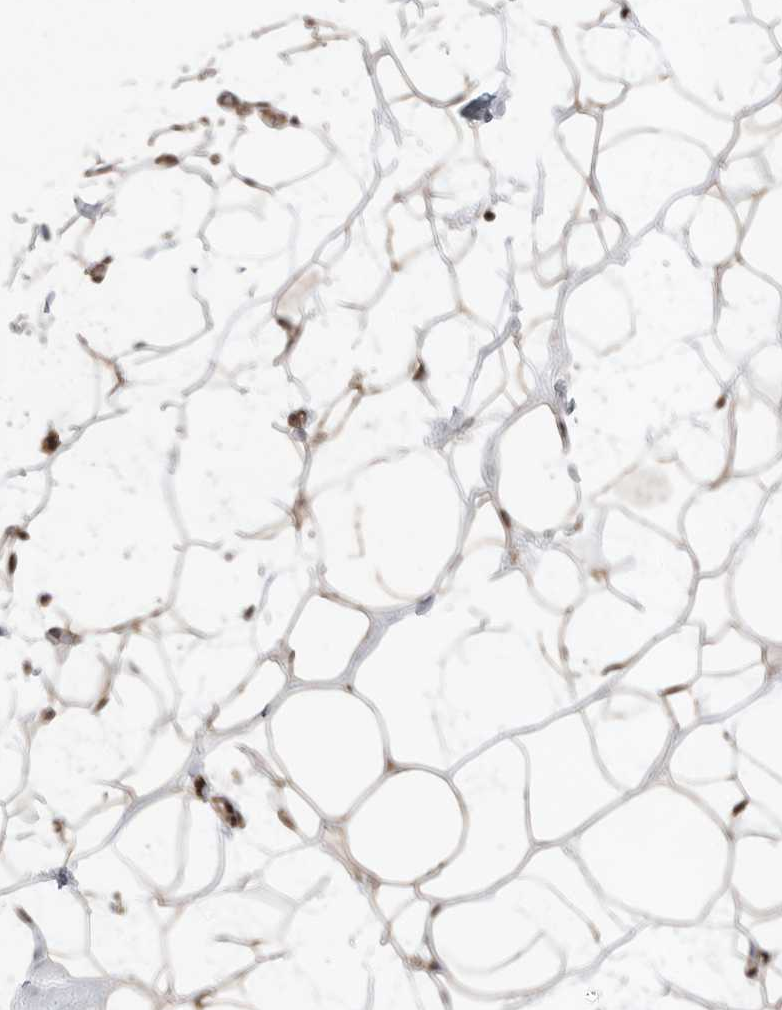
{"staining": {"intensity": "moderate", "quantity": ">75%", "location": "cytoplasmic/membranous"}, "tissue": "adipose tissue", "cell_type": "Adipocytes", "image_type": "normal", "snomed": [{"axis": "morphology", "description": "Normal tissue, NOS"}, {"axis": "morphology", "description": "Fibrosis, NOS"}, {"axis": "topography", "description": "Breast"}, {"axis": "topography", "description": "Adipose tissue"}], "caption": "Immunohistochemistry staining of benign adipose tissue, which shows medium levels of moderate cytoplasmic/membranous expression in about >75% of adipocytes indicating moderate cytoplasmic/membranous protein expression. The staining was performed using DAB (3,3'-diaminobenzidine) (brown) for protein detection and nuclei were counterstained in hematoxylin (blue).", "gene": "PEAK1", "patient": {"sex": "female", "age": 39}}